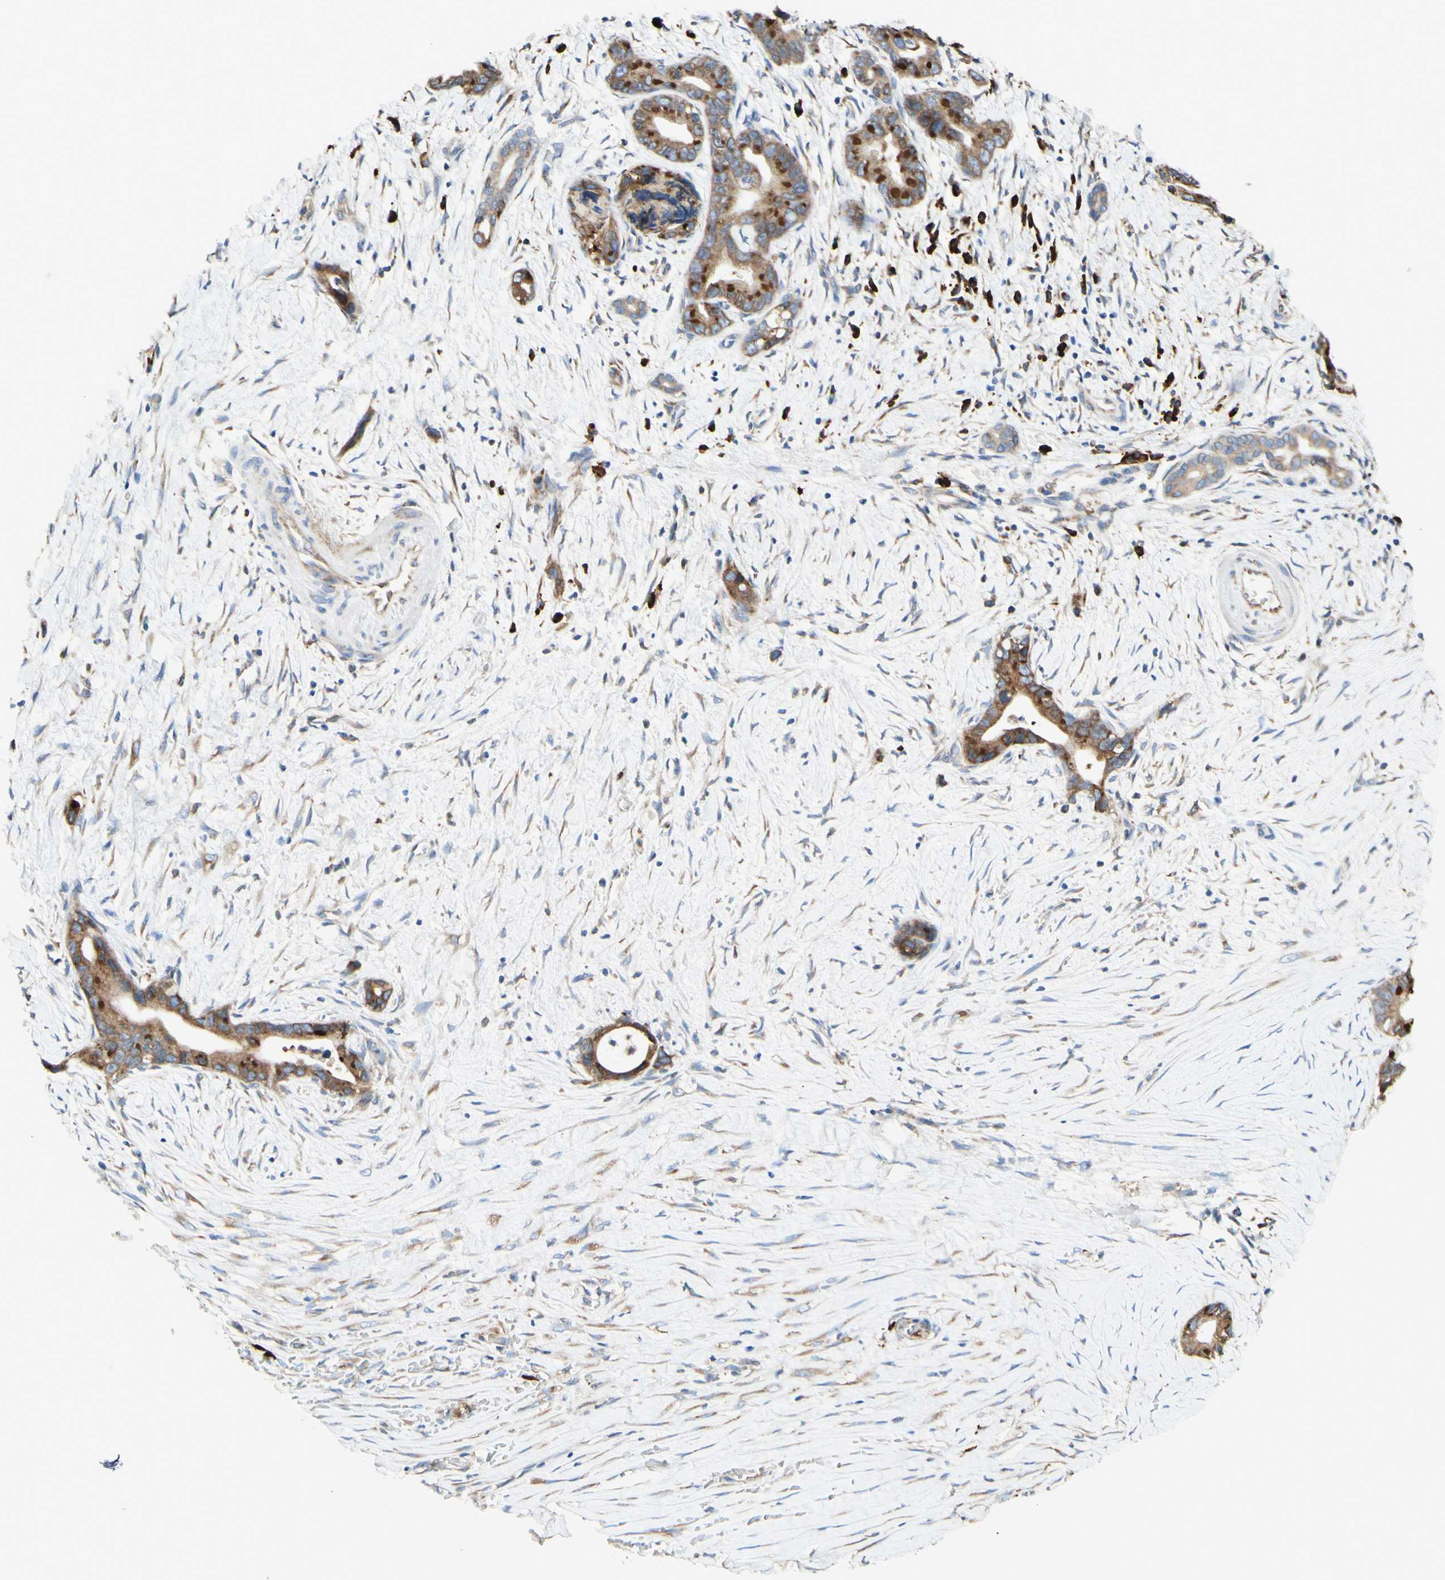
{"staining": {"intensity": "moderate", "quantity": ">75%", "location": "cytoplasmic/membranous"}, "tissue": "liver cancer", "cell_type": "Tumor cells", "image_type": "cancer", "snomed": [{"axis": "morphology", "description": "Cholangiocarcinoma"}, {"axis": "topography", "description": "Liver"}], "caption": "Immunohistochemistry (IHC) of liver cancer shows medium levels of moderate cytoplasmic/membranous expression in approximately >75% of tumor cells.", "gene": "DNAJB11", "patient": {"sex": "female", "age": 55}}